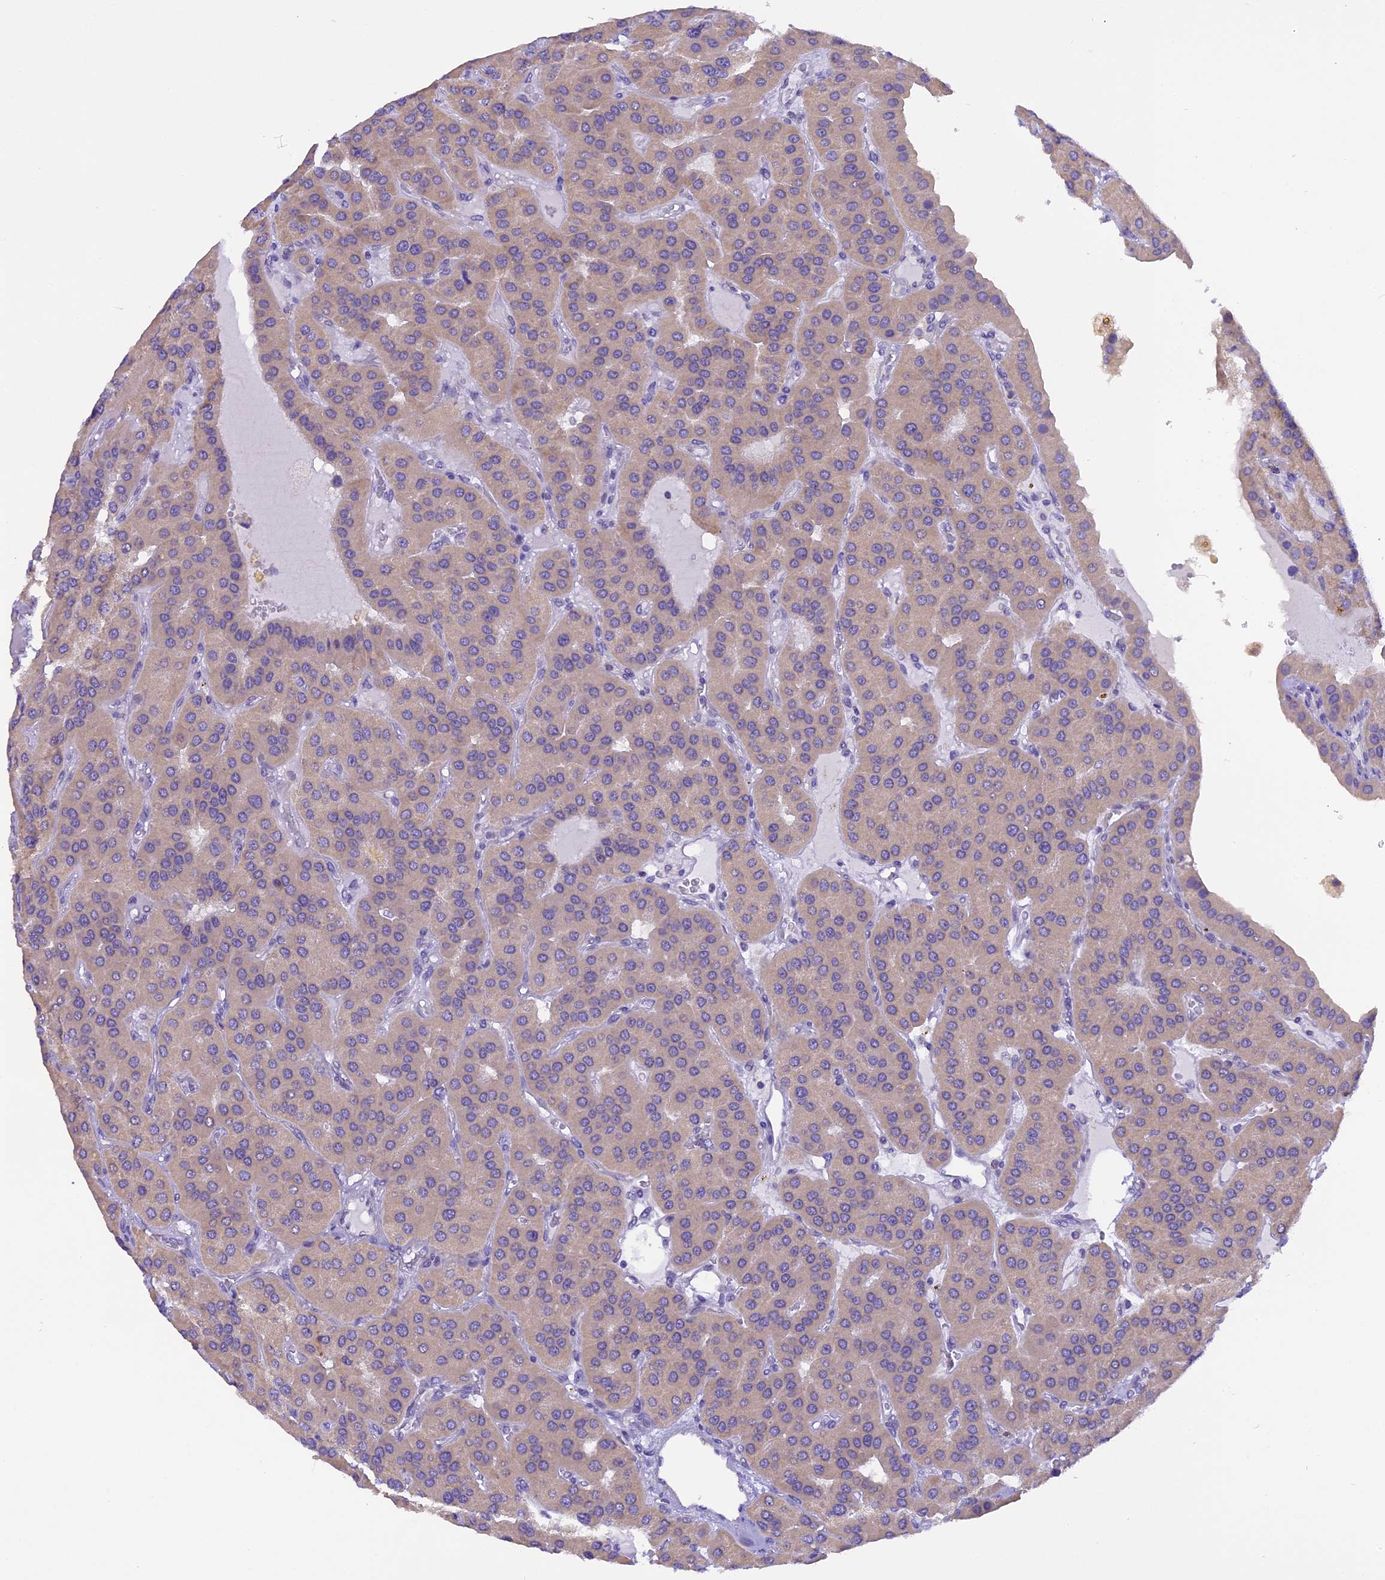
{"staining": {"intensity": "negative", "quantity": "none", "location": "none"}, "tissue": "parathyroid gland", "cell_type": "Glandular cells", "image_type": "normal", "snomed": [{"axis": "morphology", "description": "Normal tissue, NOS"}, {"axis": "morphology", "description": "Adenoma, NOS"}, {"axis": "topography", "description": "Parathyroid gland"}], "caption": "High magnification brightfield microscopy of normal parathyroid gland stained with DAB (brown) and counterstained with hematoxylin (blue): glandular cells show no significant staining.", "gene": "TRIM3", "patient": {"sex": "female", "age": 86}}